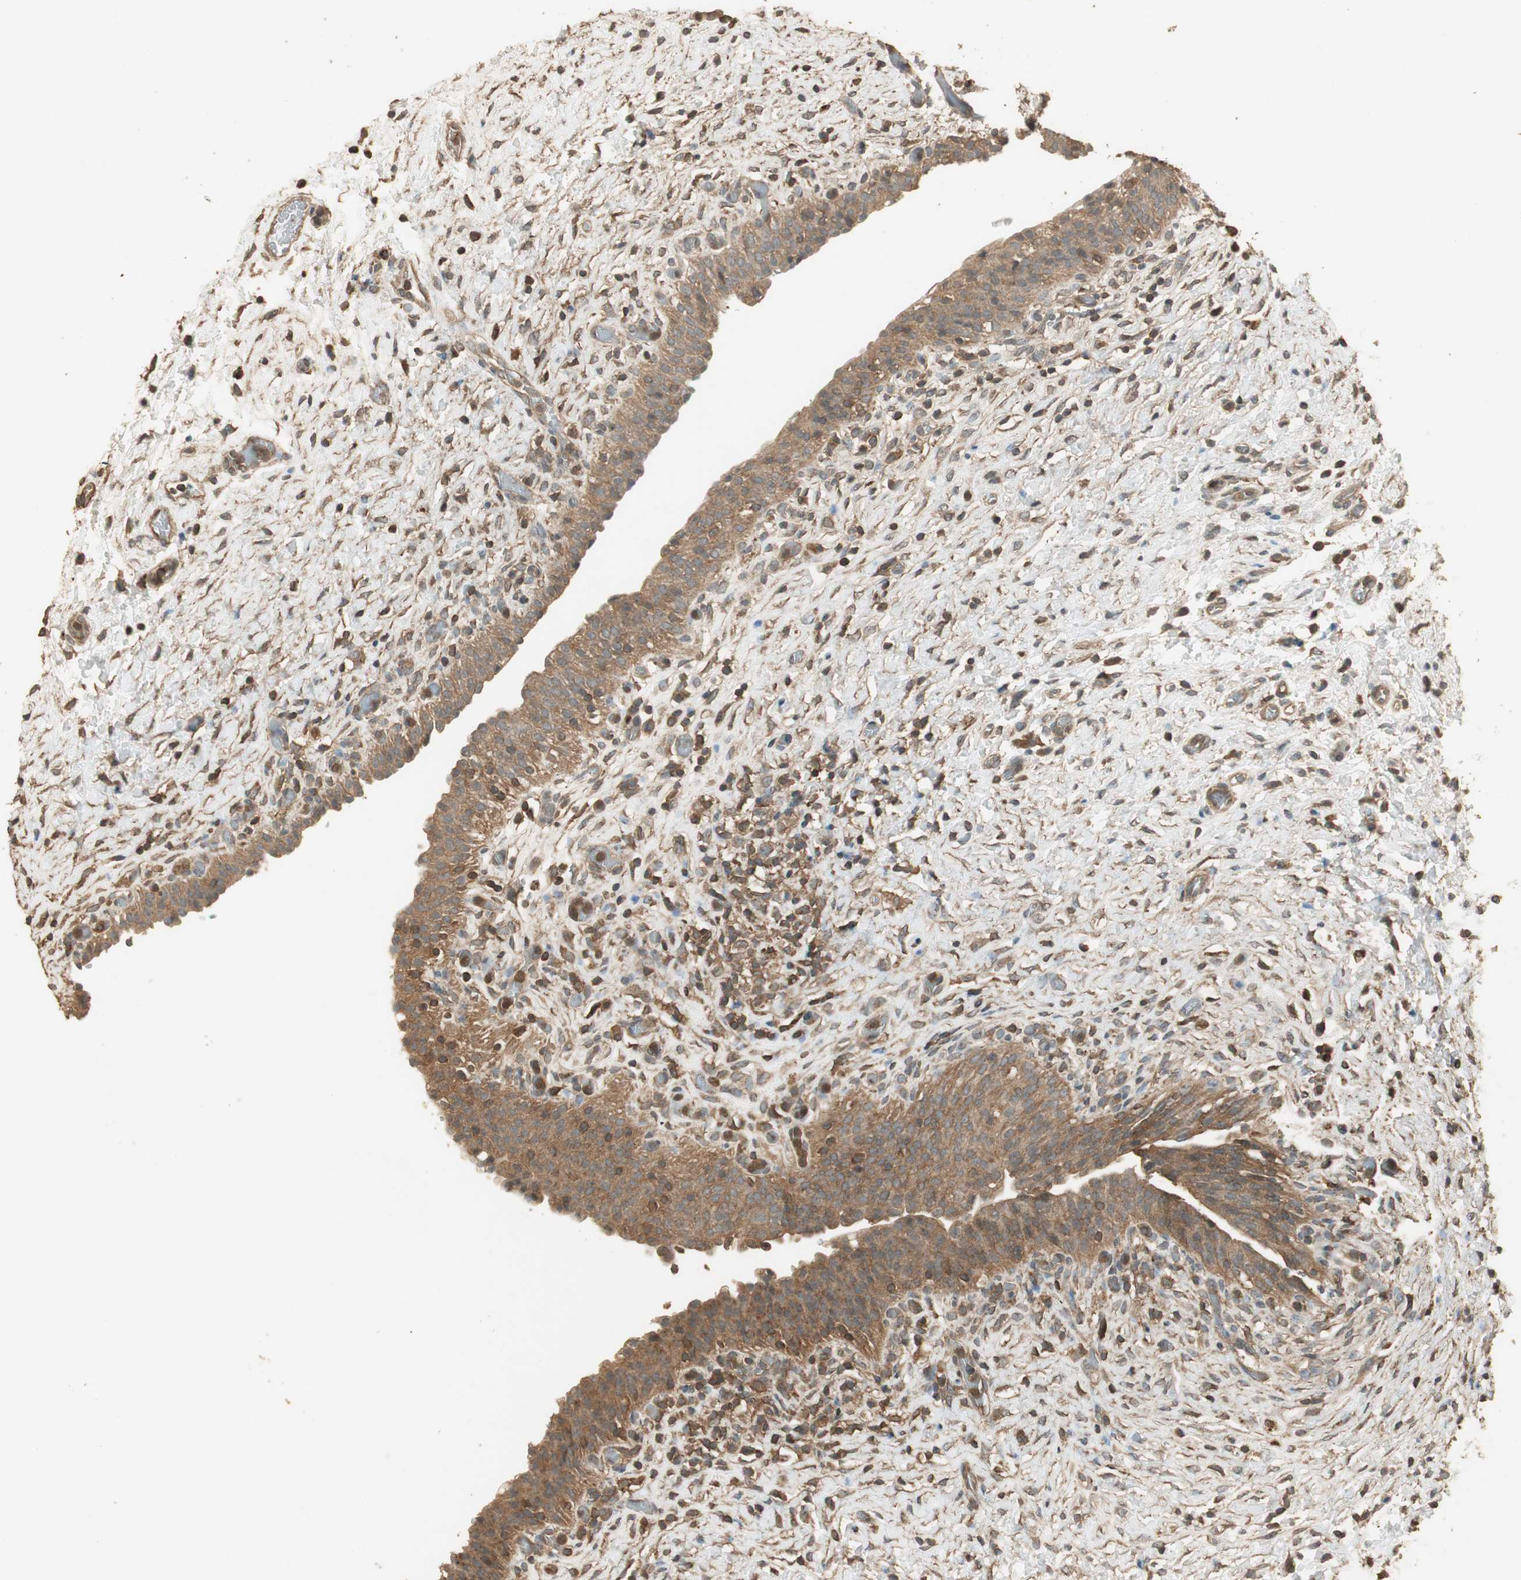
{"staining": {"intensity": "strong", "quantity": ">75%", "location": "cytoplasmic/membranous"}, "tissue": "urinary bladder", "cell_type": "Urothelial cells", "image_type": "normal", "snomed": [{"axis": "morphology", "description": "Normal tissue, NOS"}, {"axis": "topography", "description": "Urinary bladder"}], "caption": "IHC image of benign urinary bladder stained for a protein (brown), which displays high levels of strong cytoplasmic/membranous expression in about >75% of urothelial cells.", "gene": "USP2", "patient": {"sex": "male", "age": 51}}